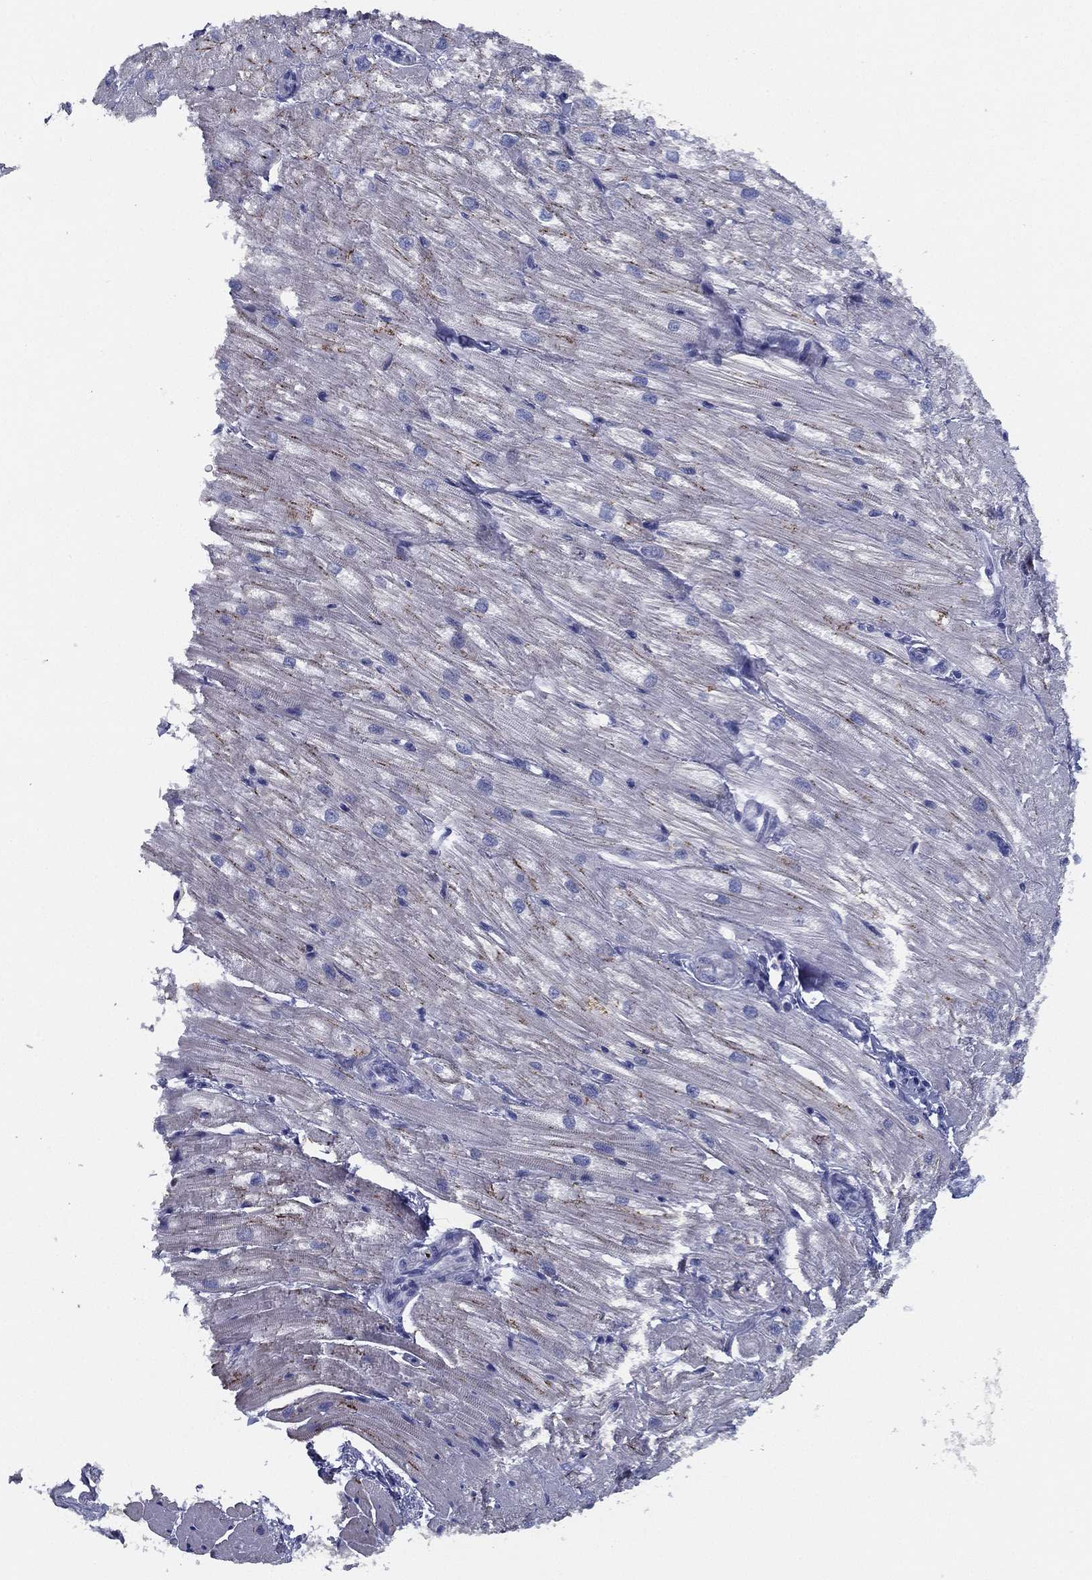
{"staining": {"intensity": "negative", "quantity": "none", "location": "none"}, "tissue": "heart muscle", "cell_type": "Cardiomyocytes", "image_type": "normal", "snomed": [{"axis": "morphology", "description": "Normal tissue, NOS"}, {"axis": "topography", "description": "Heart"}], "caption": "This is an immunohistochemistry (IHC) image of benign human heart muscle. There is no staining in cardiomyocytes.", "gene": "TMEM252", "patient": {"sex": "male", "age": 57}}